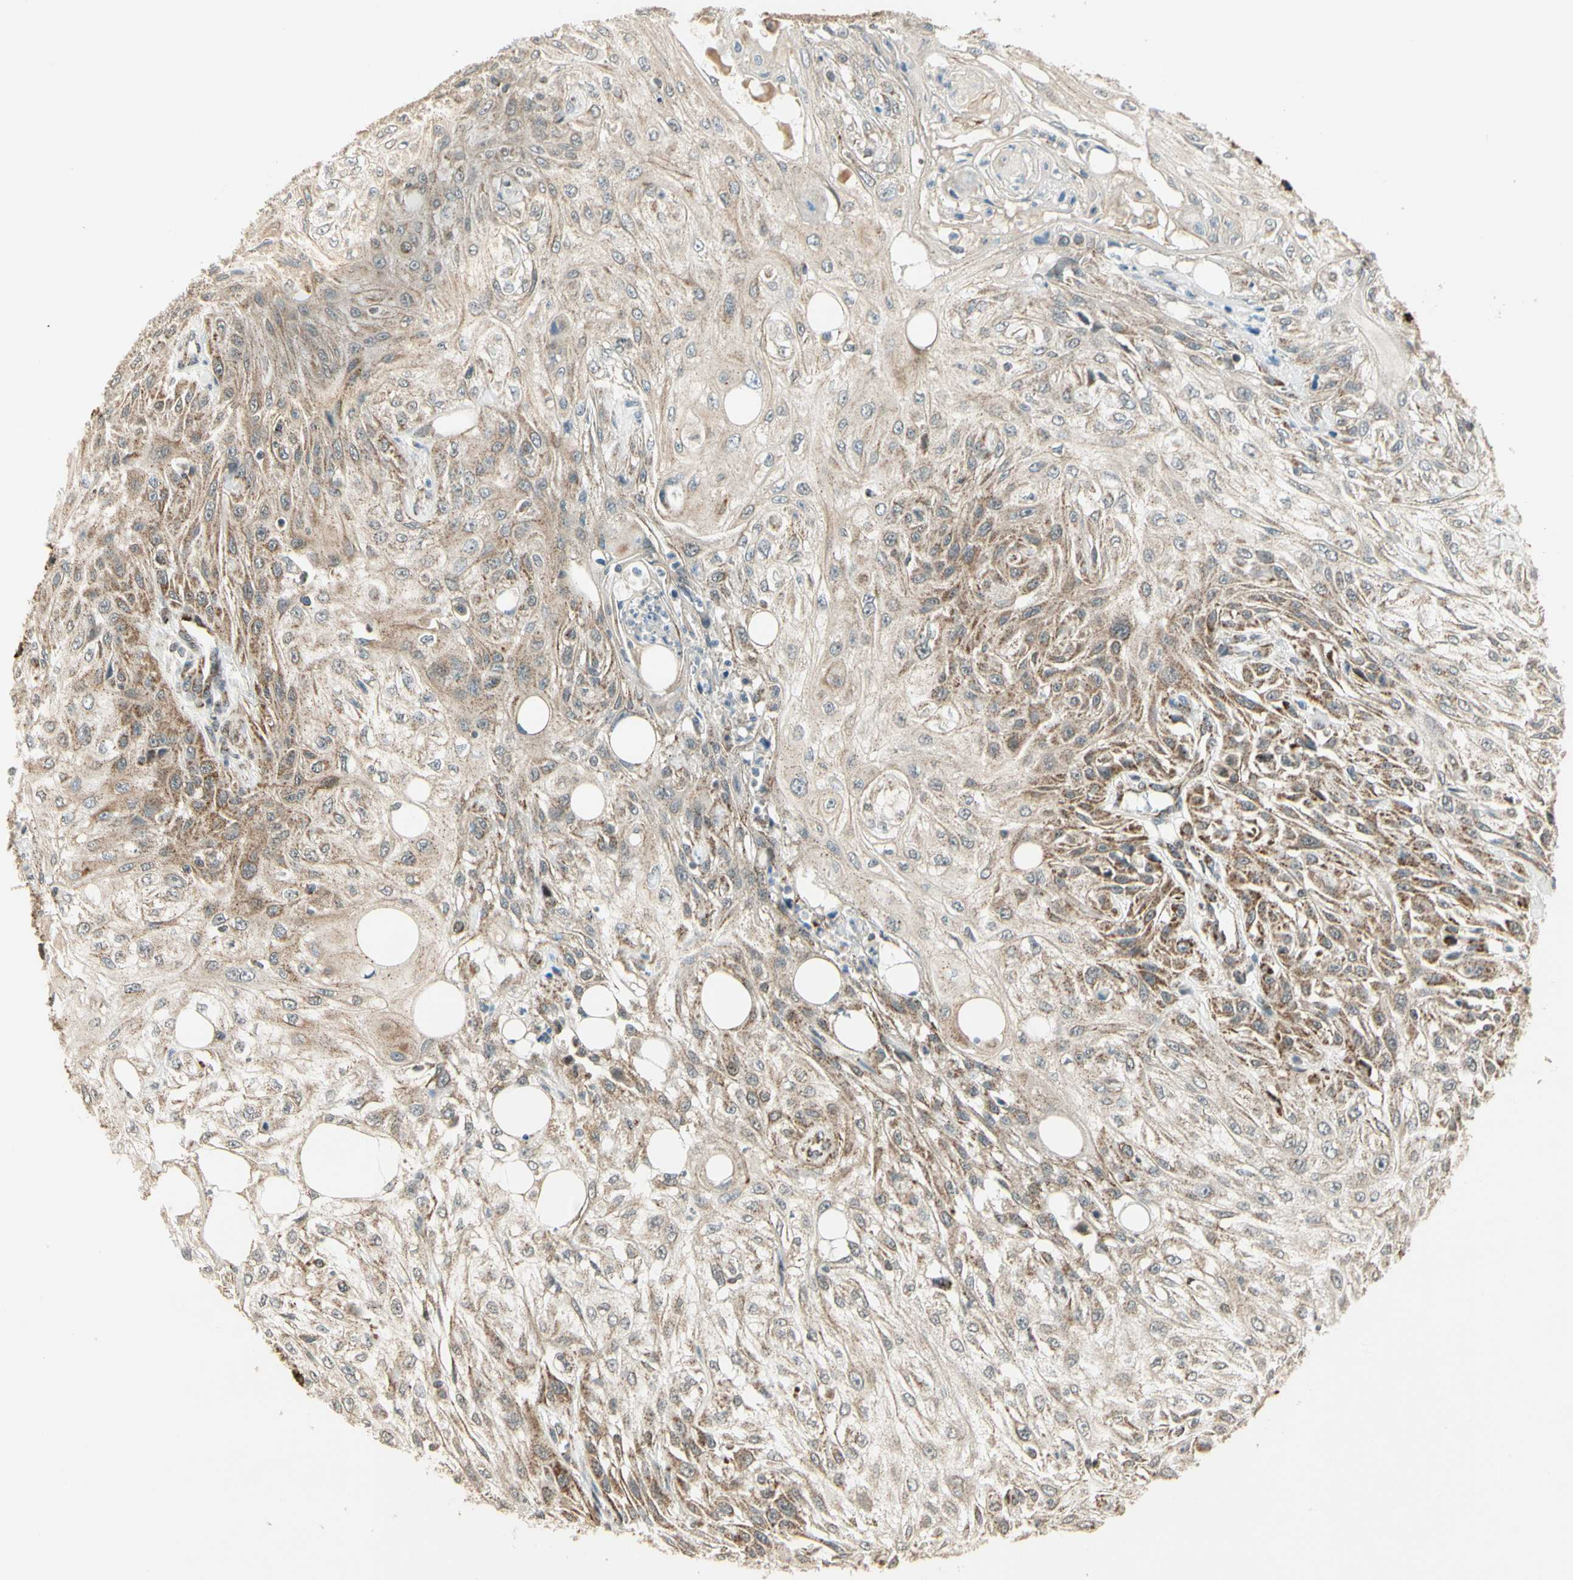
{"staining": {"intensity": "moderate", "quantity": ">75%", "location": "cytoplasmic/membranous"}, "tissue": "skin cancer", "cell_type": "Tumor cells", "image_type": "cancer", "snomed": [{"axis": "morphology", "description": "Squamous cell carcinoma, NOS"}, {"axis": "topography", "description": "Skin"}], "caption": "Immunohistochemical staining of skin cancer shows medium levels of moderate cytoplasmic/membranous positivity in approximately >75% of tumor cells. The staining is performed using DAB brown chromogen to label protein expression. The nuclei are counter-stained blue using hematoxylin.", "gene": "KHDC4", "patient": {"sex": "male", "age": 75}}